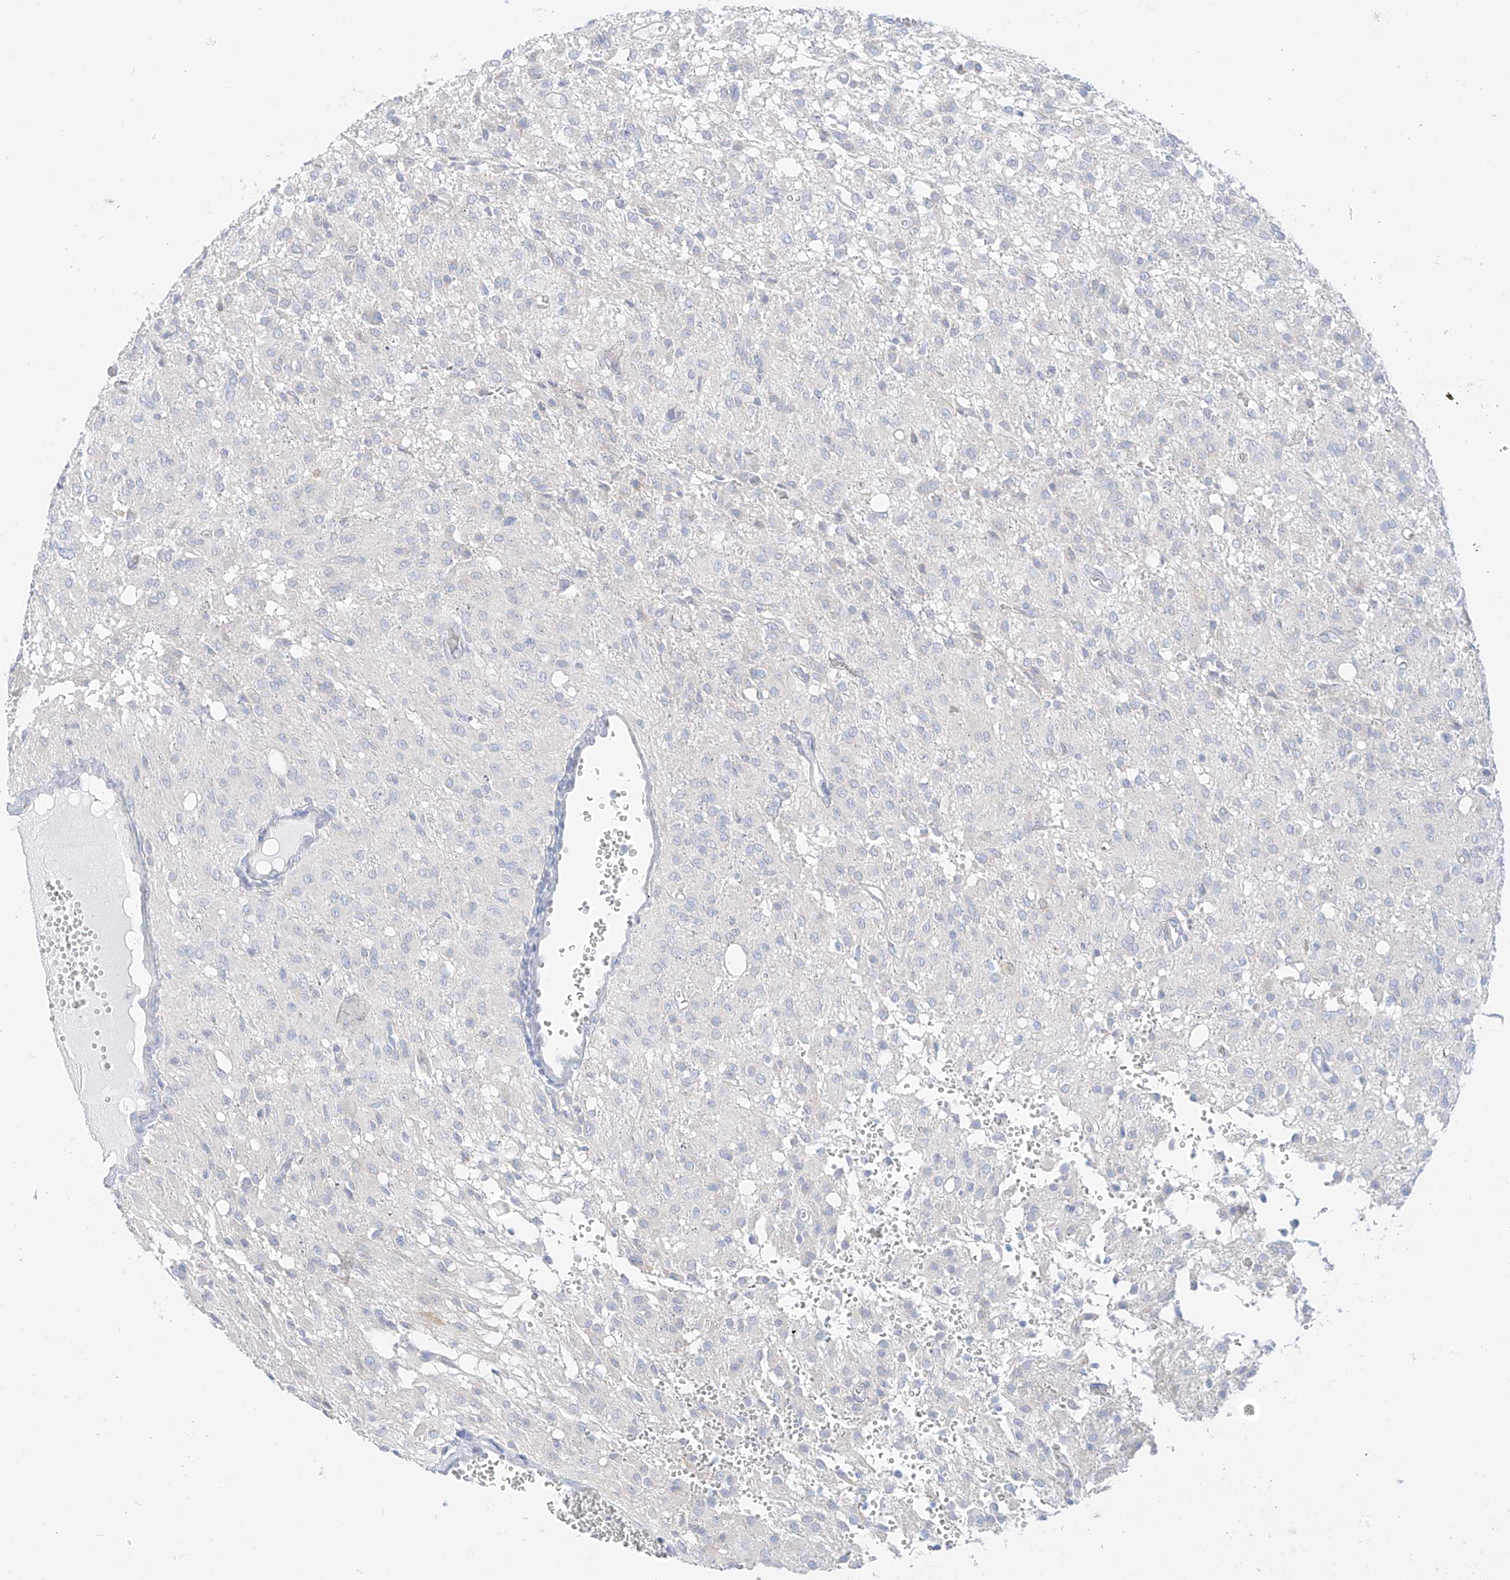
{"staining": {"intensity": "negative", "quantity": "none", "location": "none"}, "tissue": "glioma", "cell_type": "Tumor cells", "image_type": "cancer", "snomed": [{"axis": "morphology", "description": "Glioma, malignant, High grade"}, {"axis": "topography", "description": "Brain"}], "caption": "The image shows no significant positivity in tumor cells of glioma.", "gene": "SYTL3", "patient": {"sex": "female", "age": 59}}